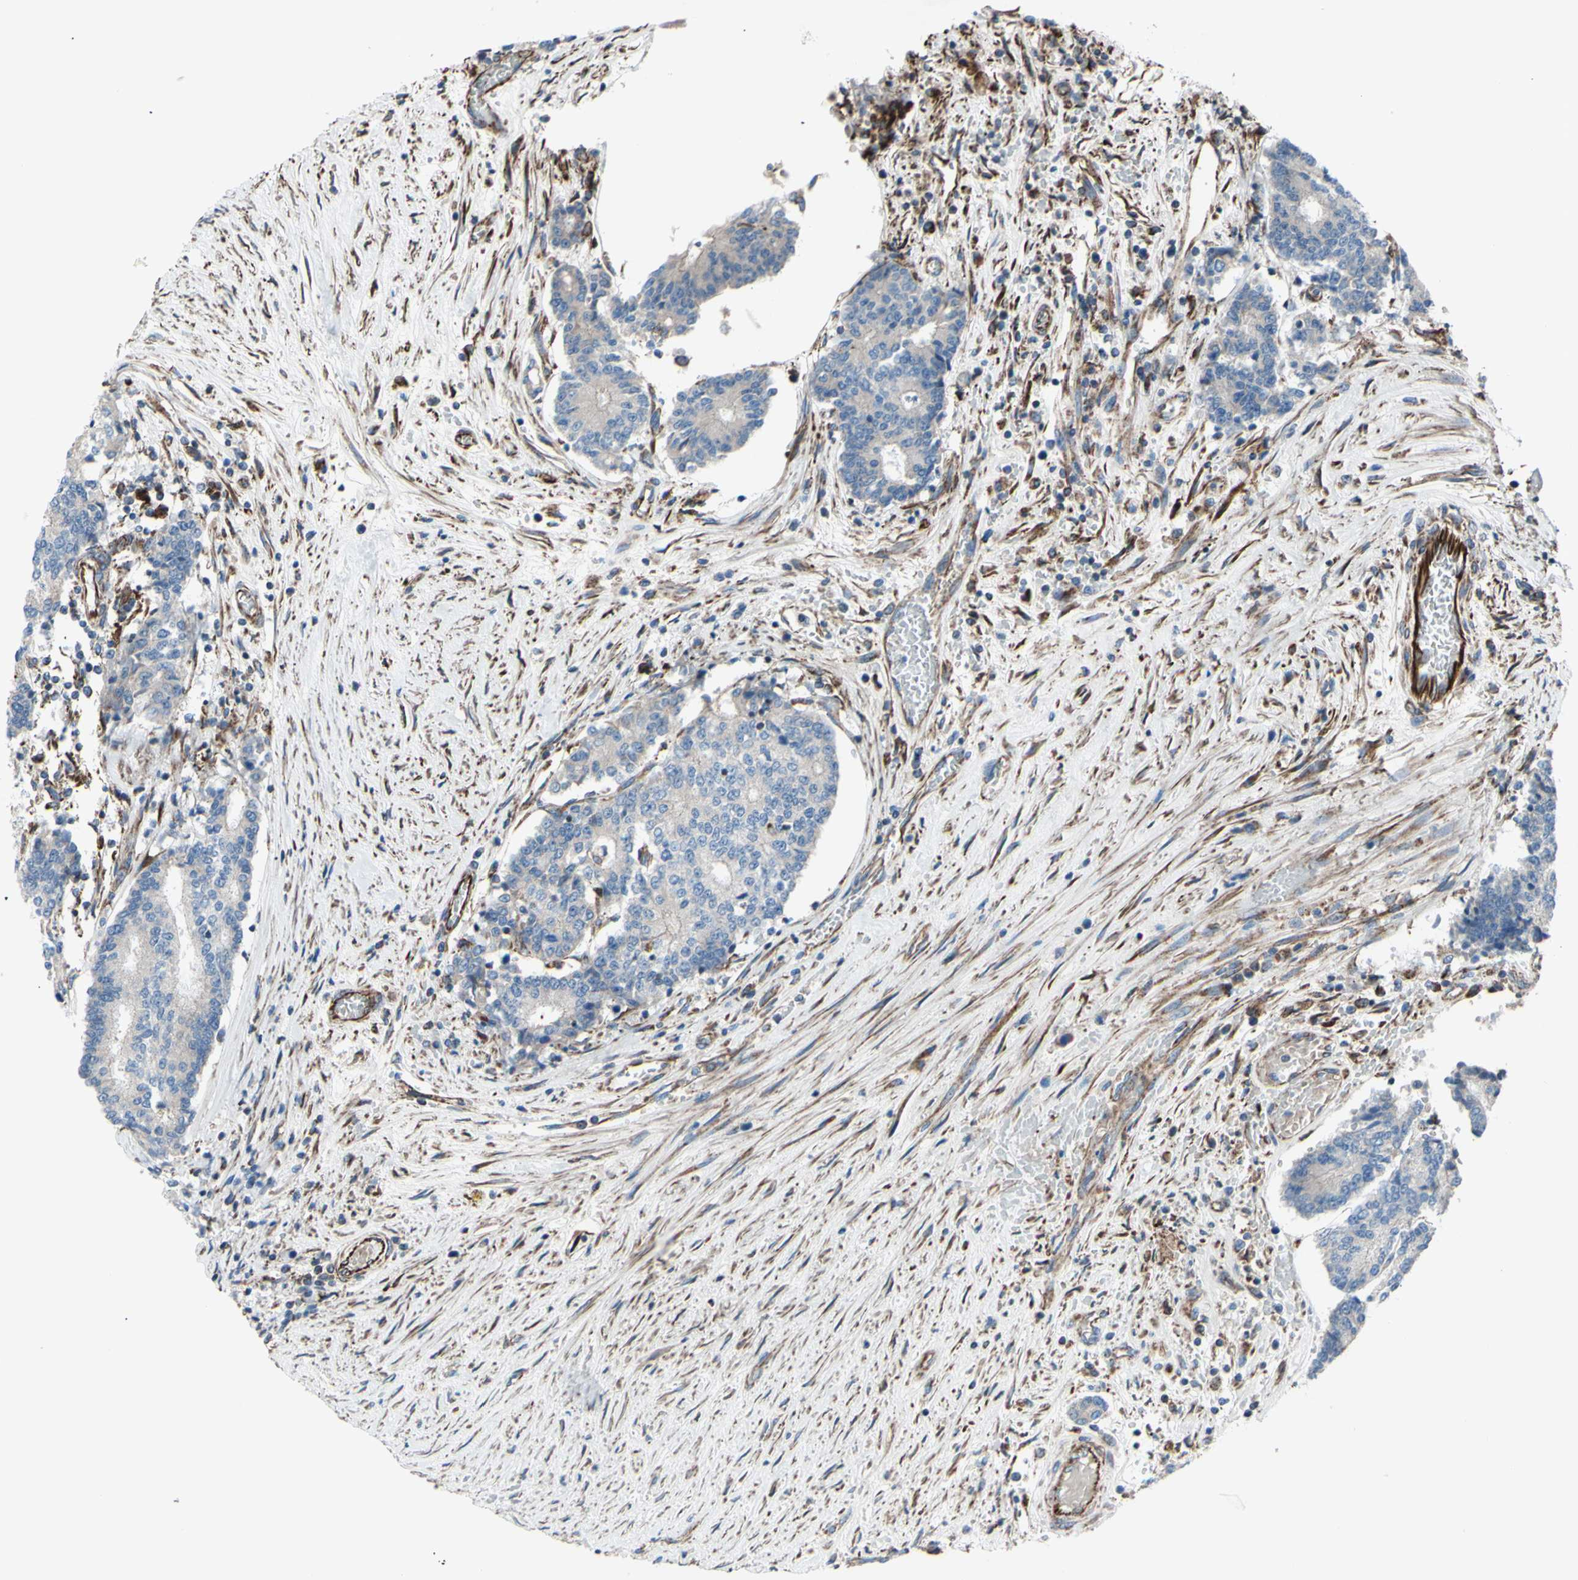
{"staining": {"intensity": "weak", "quantity": ">75%", "location": "cytoplasmic/membranous"}, "tissue": "prostate cancer", "cell_type": "Tumor cells", "image_type": "cancer", "snomed": [{"axis": "morphology", "description": "Normal tissue, NOS"}, {"axis": "morphology", "description": "Adenocarcinoma, High grade"}, {"axis": "topography", "description": "Prostate"}, {"axis": "topography", "description": "Seminal veicle"}], "caption": "A low amount of weak cytoplasmic/membranous positivity is seen in approximately >75% of tumor cells in prostate cancer tissue.", "gene": "EMC7", "patient": {"sex": "male", "age": 55}}